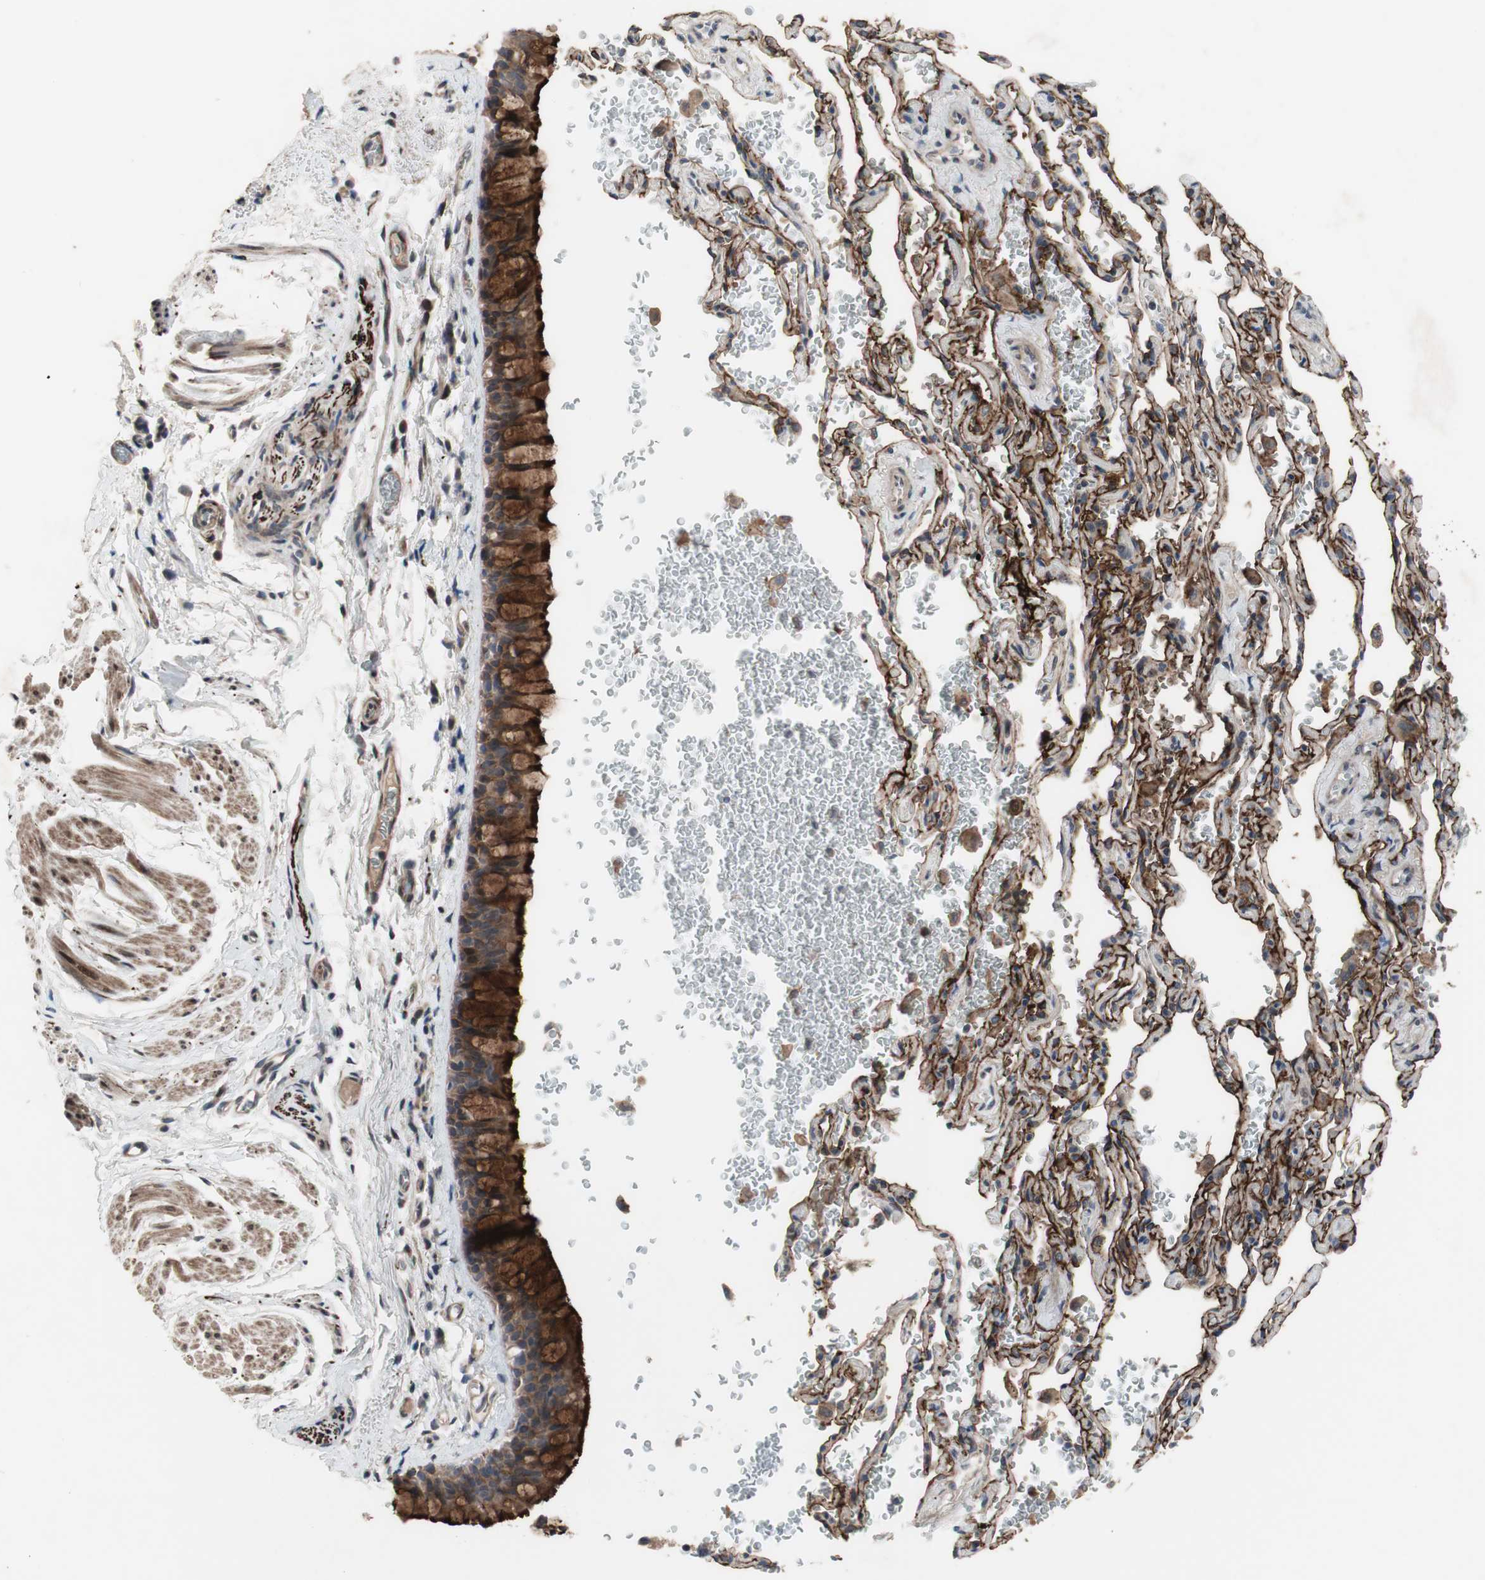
{"staining": {"intensity": "strong", "quantity": ">75%", "location": "cytoplasmic/membranous"}, "tissue": "bronchus", "cell_type": "Respiratory epithelial cells", "image_type": "normal", "snomed": [{"axis": "morphology", "description": "Normal tissue, NOS"}, {"axis": "morphology", "description": "Malignant melanoma, Metastatic site"}, {"axis": "topography", "description": "Bronchus"}, {"axis": "topography", "description": "Lung"}], "caption": "Bronchus stained with IHC displays strong cytoplasmic/membranous positivity in approximately >75% of respiratory epithelial cells.", "gene": "OAZ1", "patient": {"sex": "male", "age": 64}}